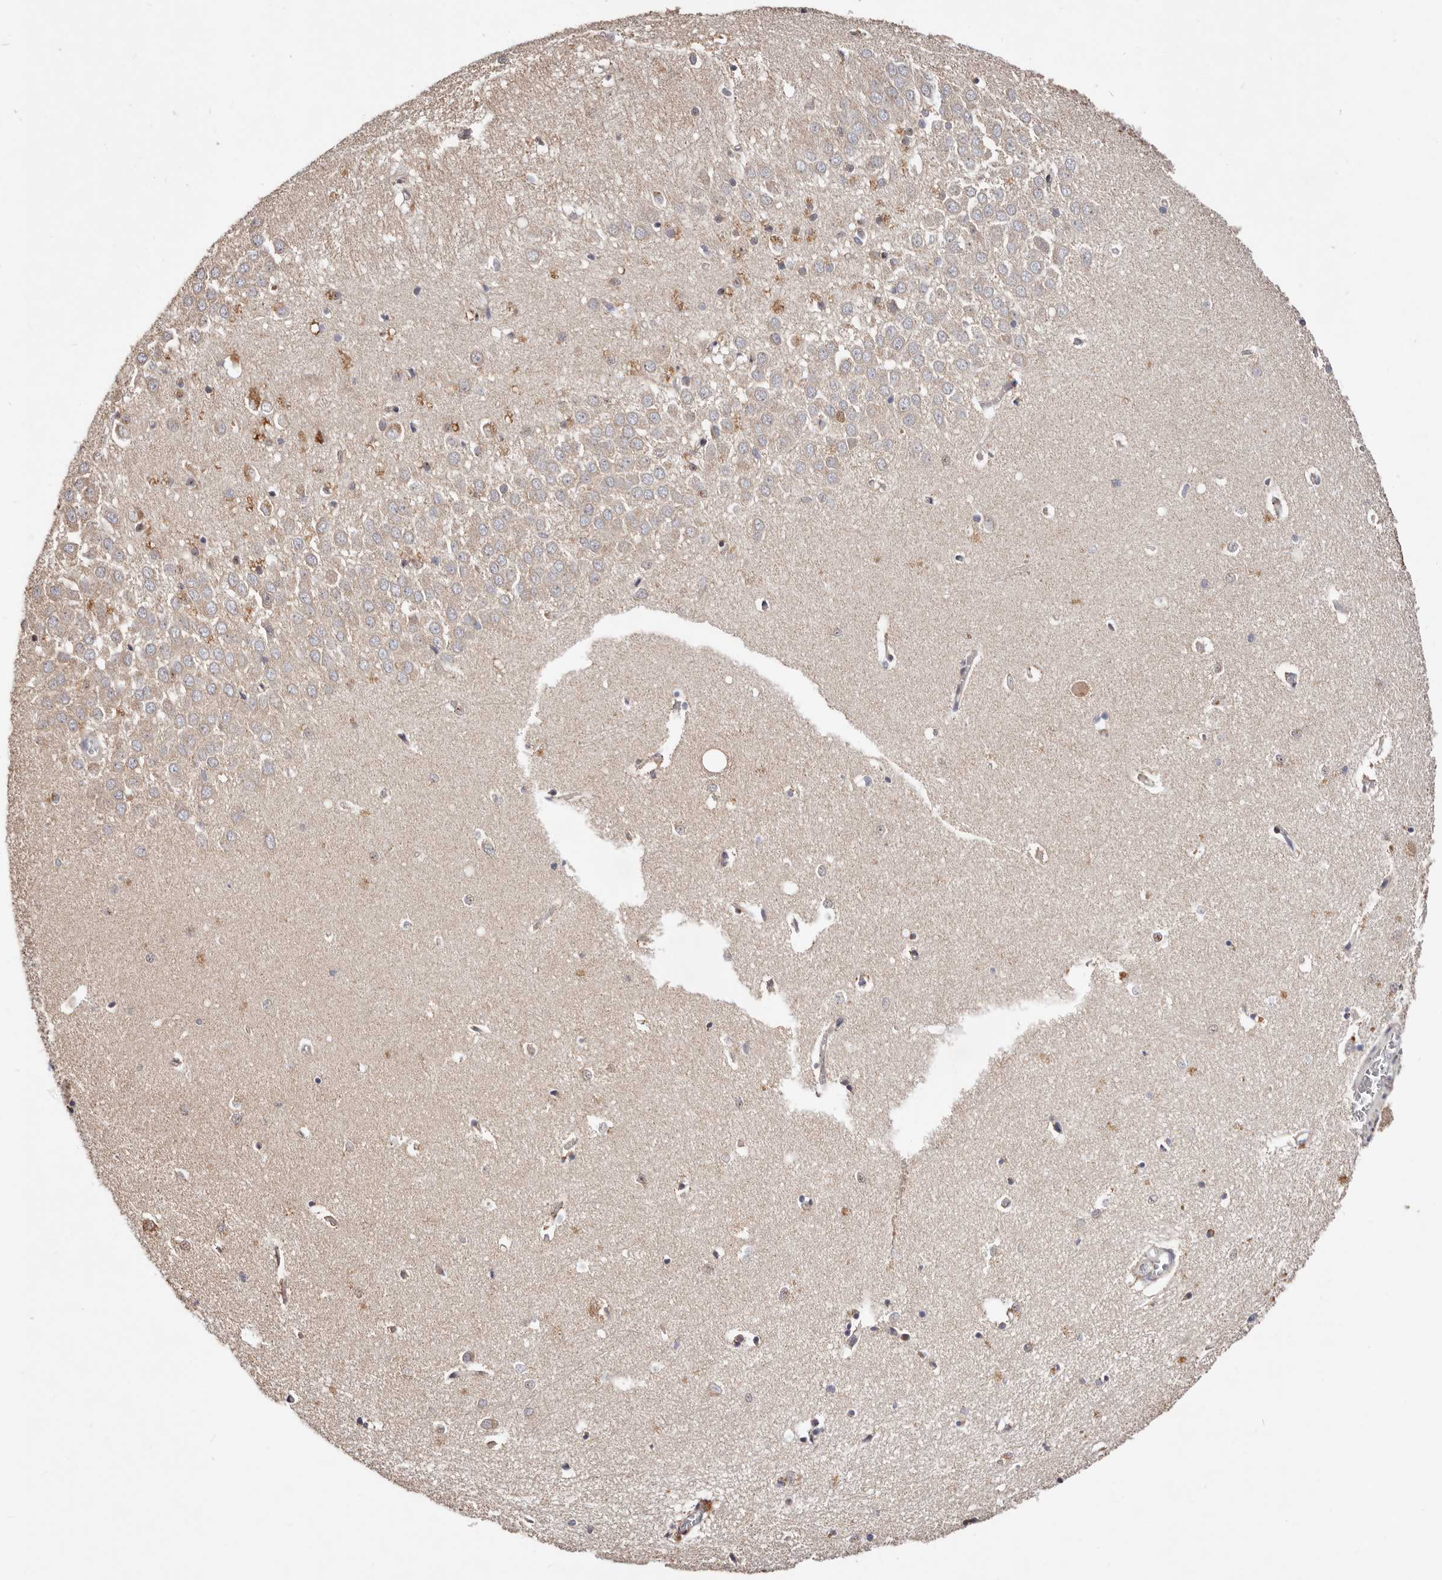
{"staining": {"intensity": "weak", "quantity": "<25%", "location": "cytoplasmic/membranous"}, "tissue": "hippocampus", "cell_type": "Glial cells", "image_type": "normal", "snomed": [{"axis": "morphology", "description": "Normal tissue, NOS"}, {"axis": "topography", "description": "Hippocampus"}], "caption": "Immunohistochemistry (IHC) histopathology image of unremarkable hippocampus stained for a protein (brown), which shows no staining in glial cells. (IHC, brightfield microscopy, high magnification).", "gene": "USP33", "patient": {"sex": "female", "age": 64}}